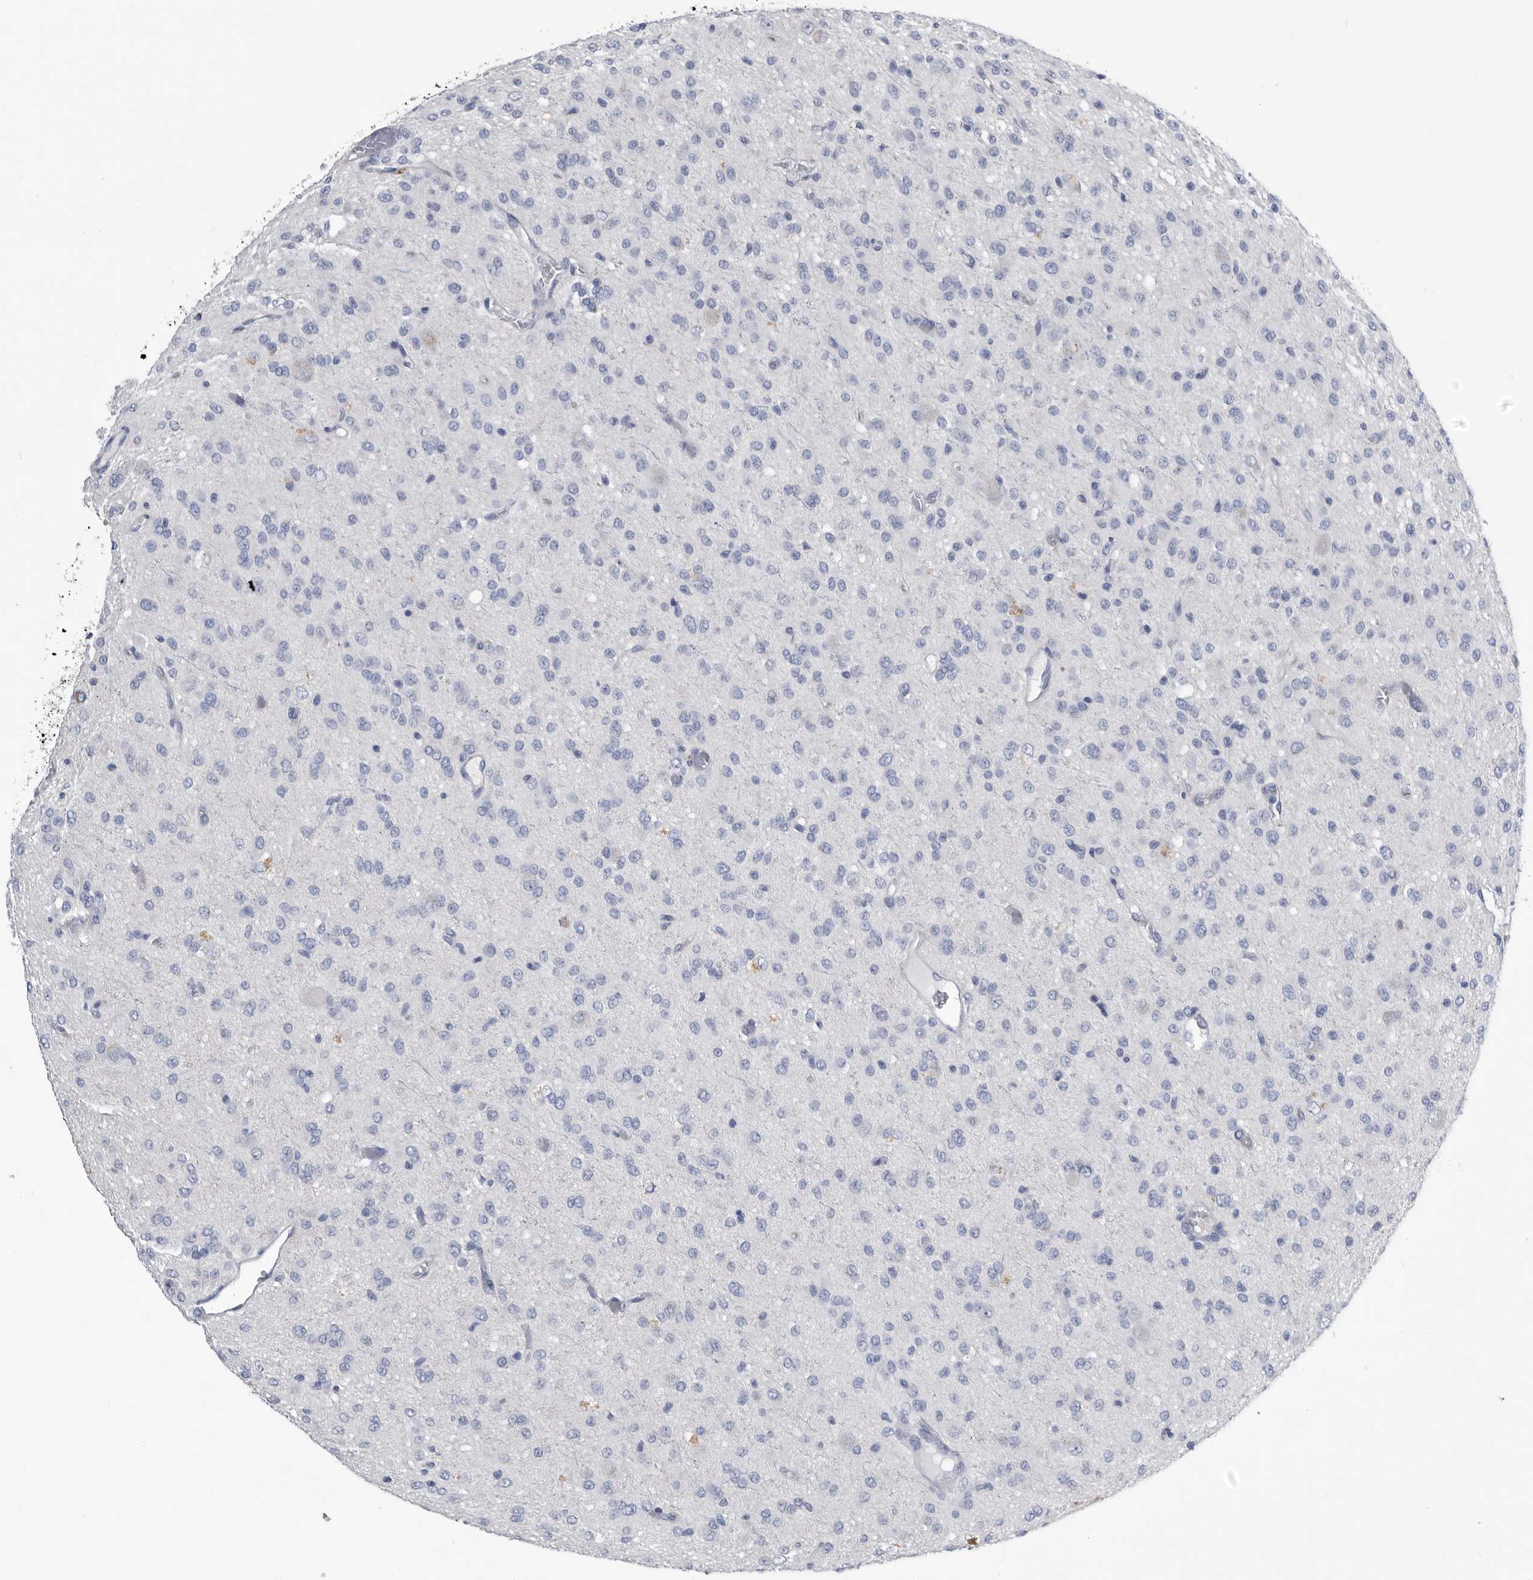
{"staining": {"intensity": "negative", "quantity": "none", "location": "none"}, "tissue": "glioma", "cell_type": "Tumor cells", "image_type": "cancer", "snomed": [{"axis": "morphology", "description": "Glioma, malignant, High grade"}, {"axis": "topography", "description": "Brain"}], "caption": "Immunohistochemical staining of high-grade glioma (malignant) exhibits no significant positivity in tumor cells. Brightfield microscopy of immunohistochemistry (IHC) stained with DAB (brown) and hematoxylin (blue), captured at high magnification.", "gene": "BTBD6", "patient": {"sex": "female", "age": 59}}